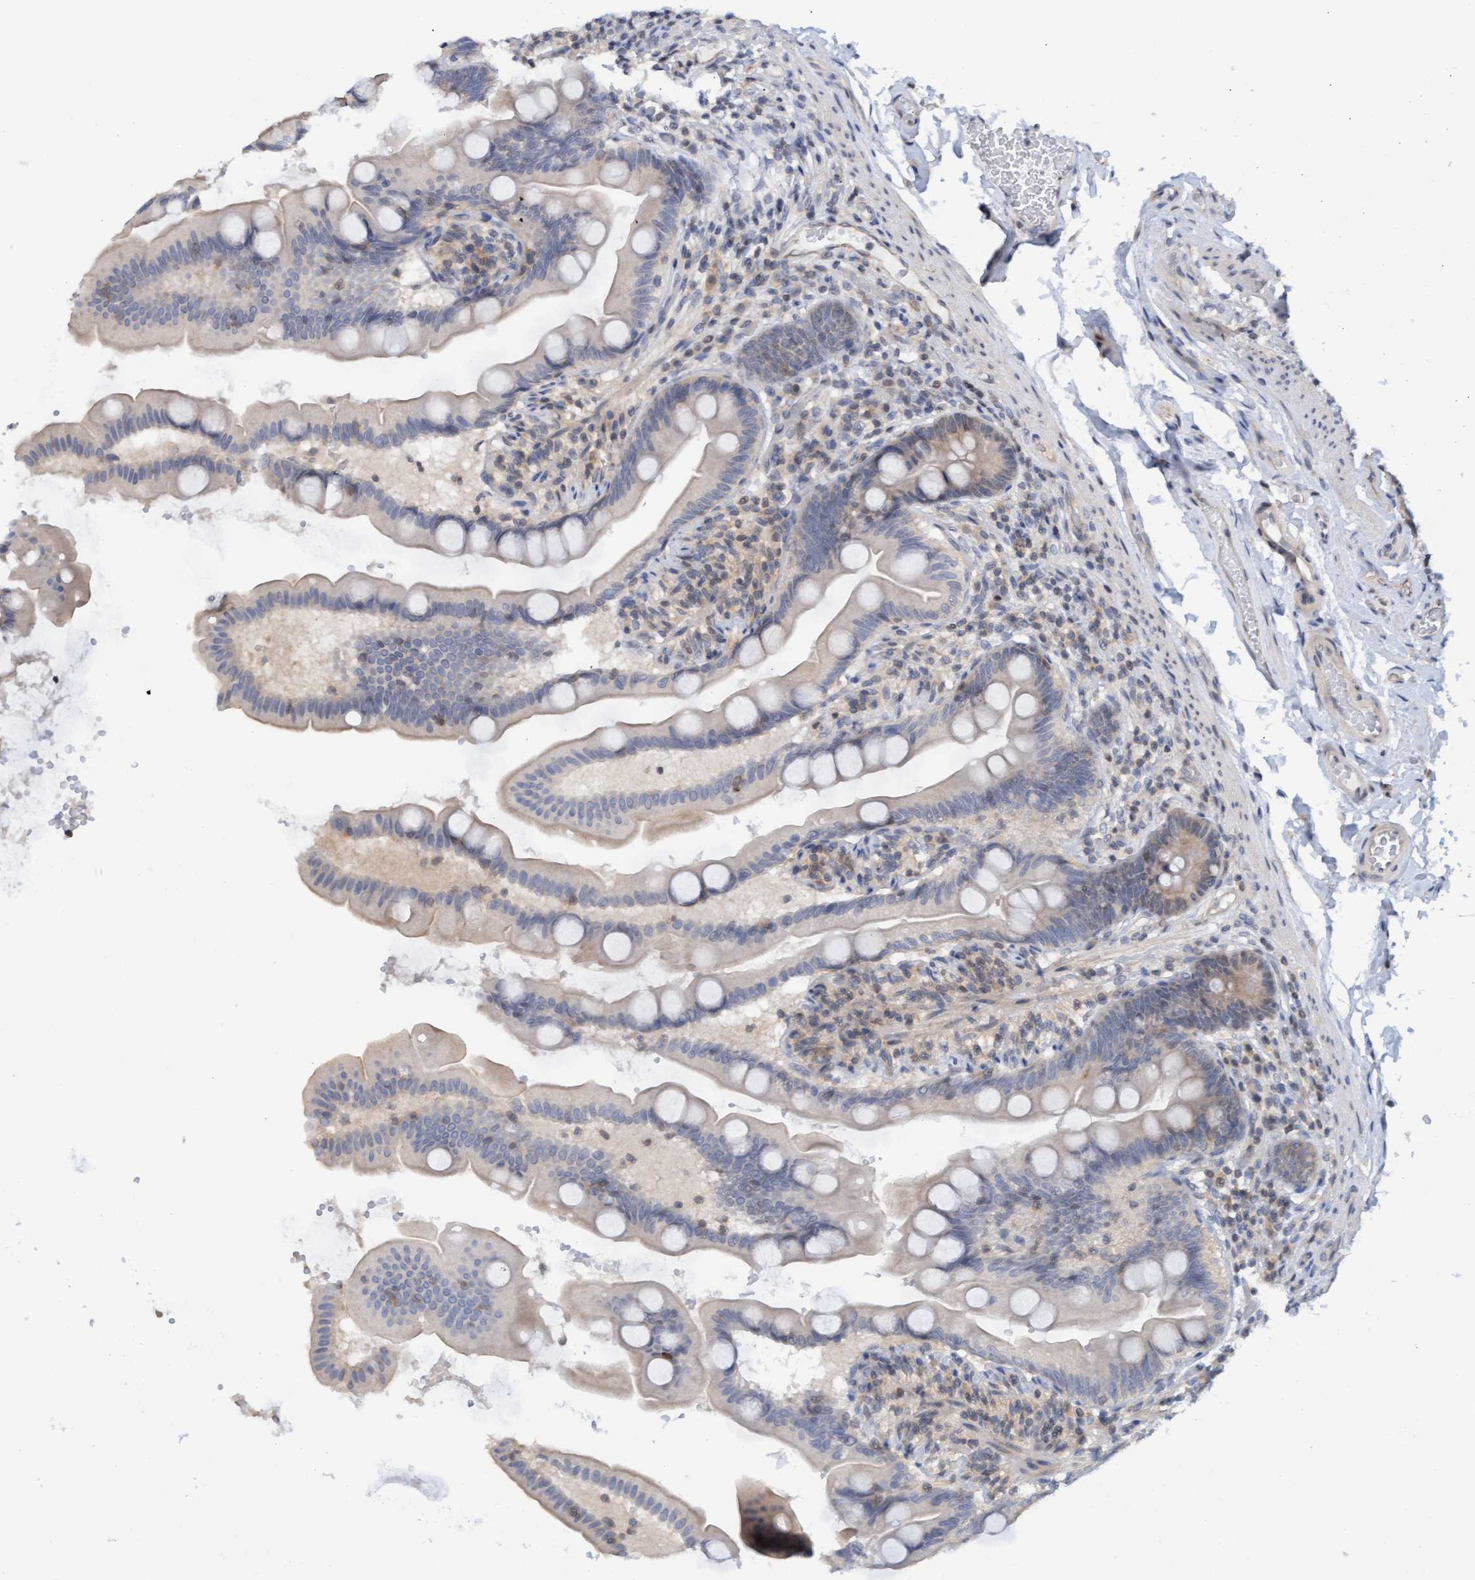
{"staining": {"intensity": "weak", "quantity": "25%-75%", "location": "cytoplasmic/membranous"}, "tissue": "small intestine", "cell_type": "Glandular cells", "image_type": "normal", "snomed": [{"axis": "morphology", "description": "Normal tissue, NOS"}, {"axis": "topography", "description": "Small intestine"}], "caption": "A low amount of weak cytoplasmic/membranous positivity is present in approximately 25%-75% of glandular cells in unremarkable small intestine.", "gene": "AMZ2", "patient": {"sex": "female", "age": 56}}